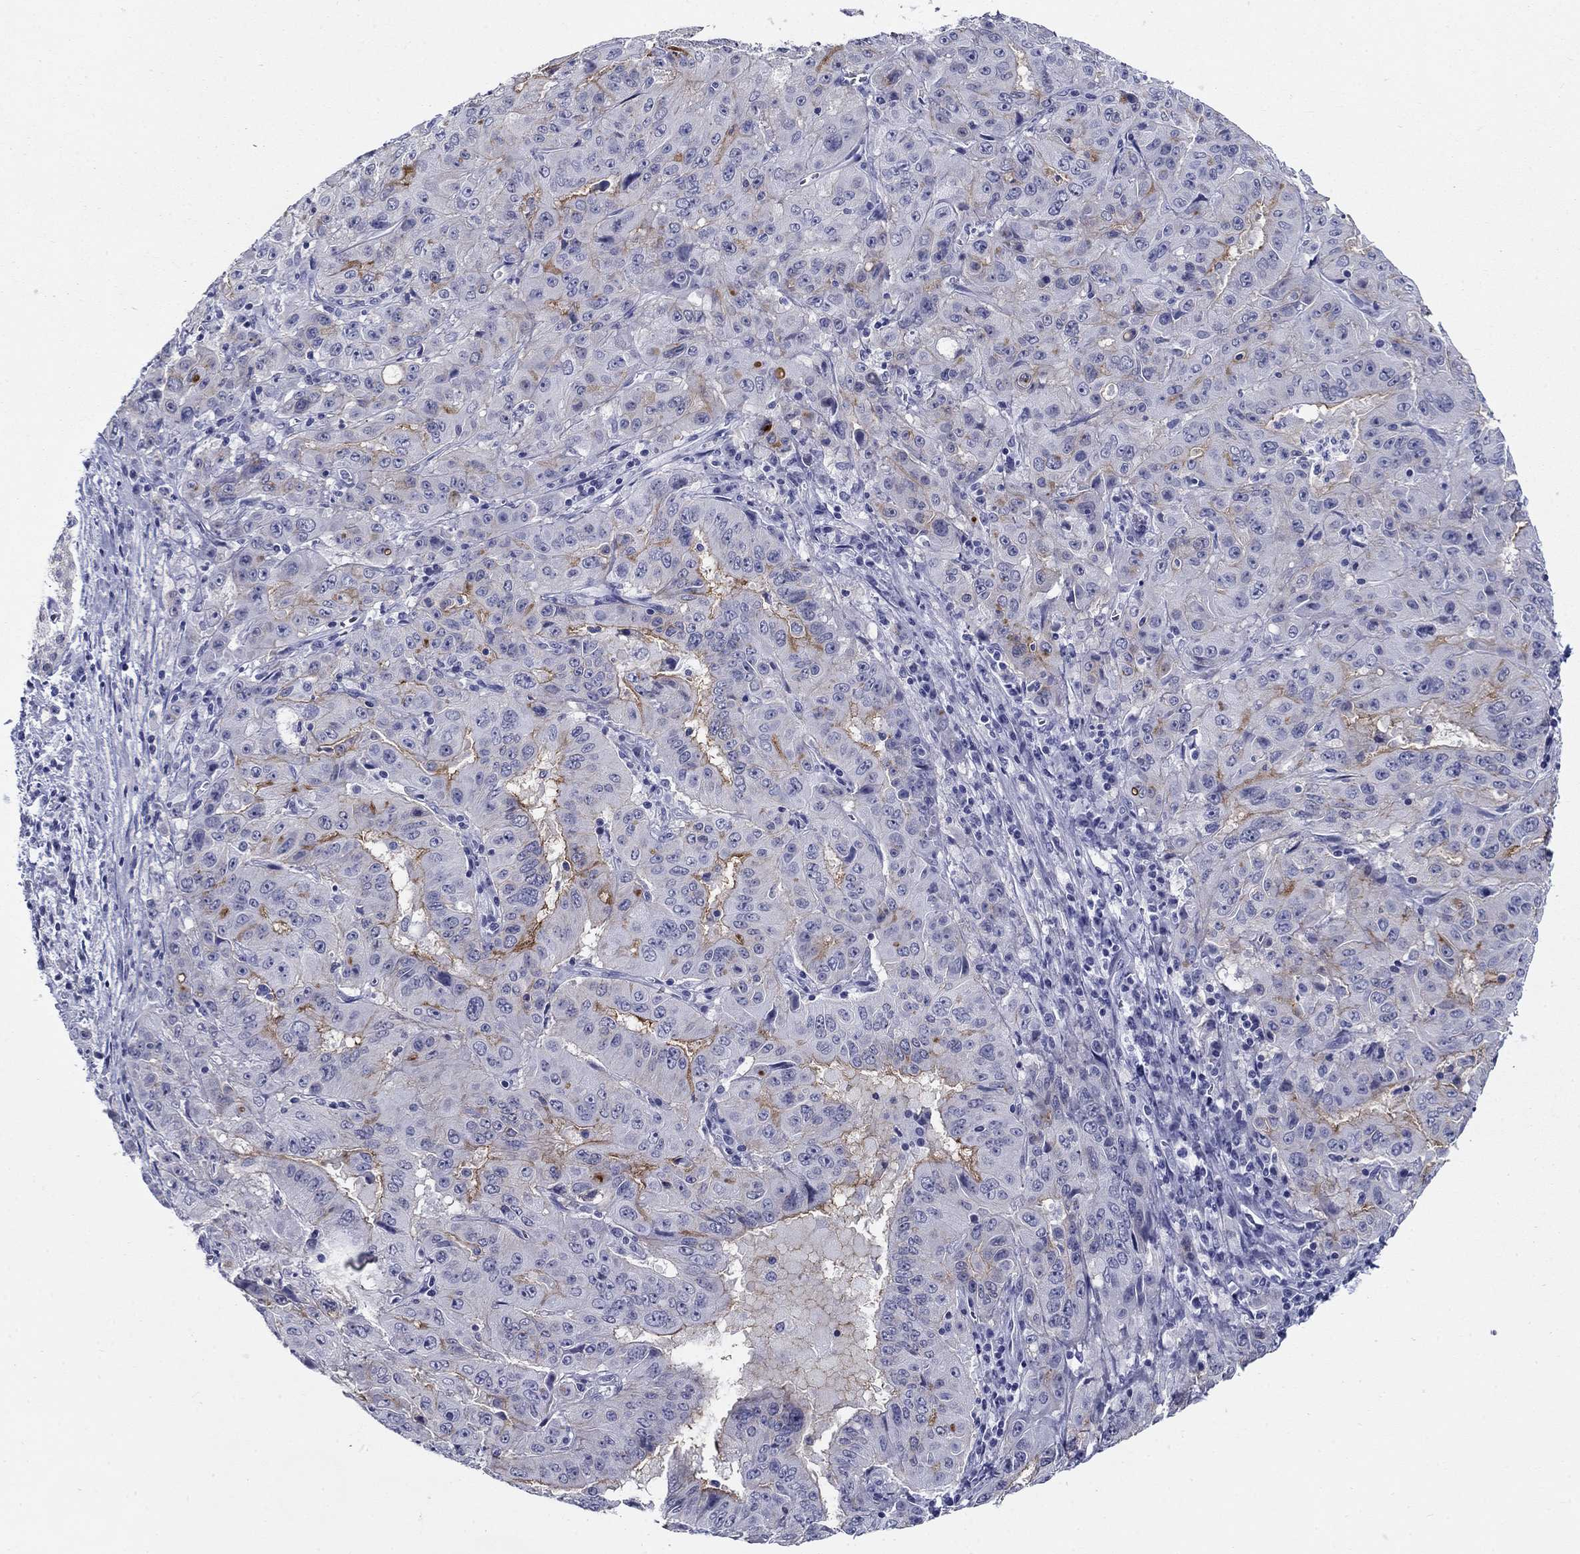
{"staining": {"intensity": "moderate", "quantity": "<25%", "location": "cytoplasmic/membranous"}, "tissue": "pancreatic cancer", "cell_type": "Tumor cells", "image_type": "cancer", "snomed": [{"axis": "morphology", "description": "Adenocarcinoma, NOS"}, {"axis": "topography", "description": "Pancreas"}], "caption": "Immunohistochemistry (IHC) image of neoplastic tissue: human pancreatic cancer stained using IHC demonstrates low levels of moderate protein expression localized specifically in the cytoplasmic/membranous of tumor cells, appearing as a cytoplasmic/membranous brown color.", "gene": "C4orf19", "patient": {"sex": "male", "age": 63}}